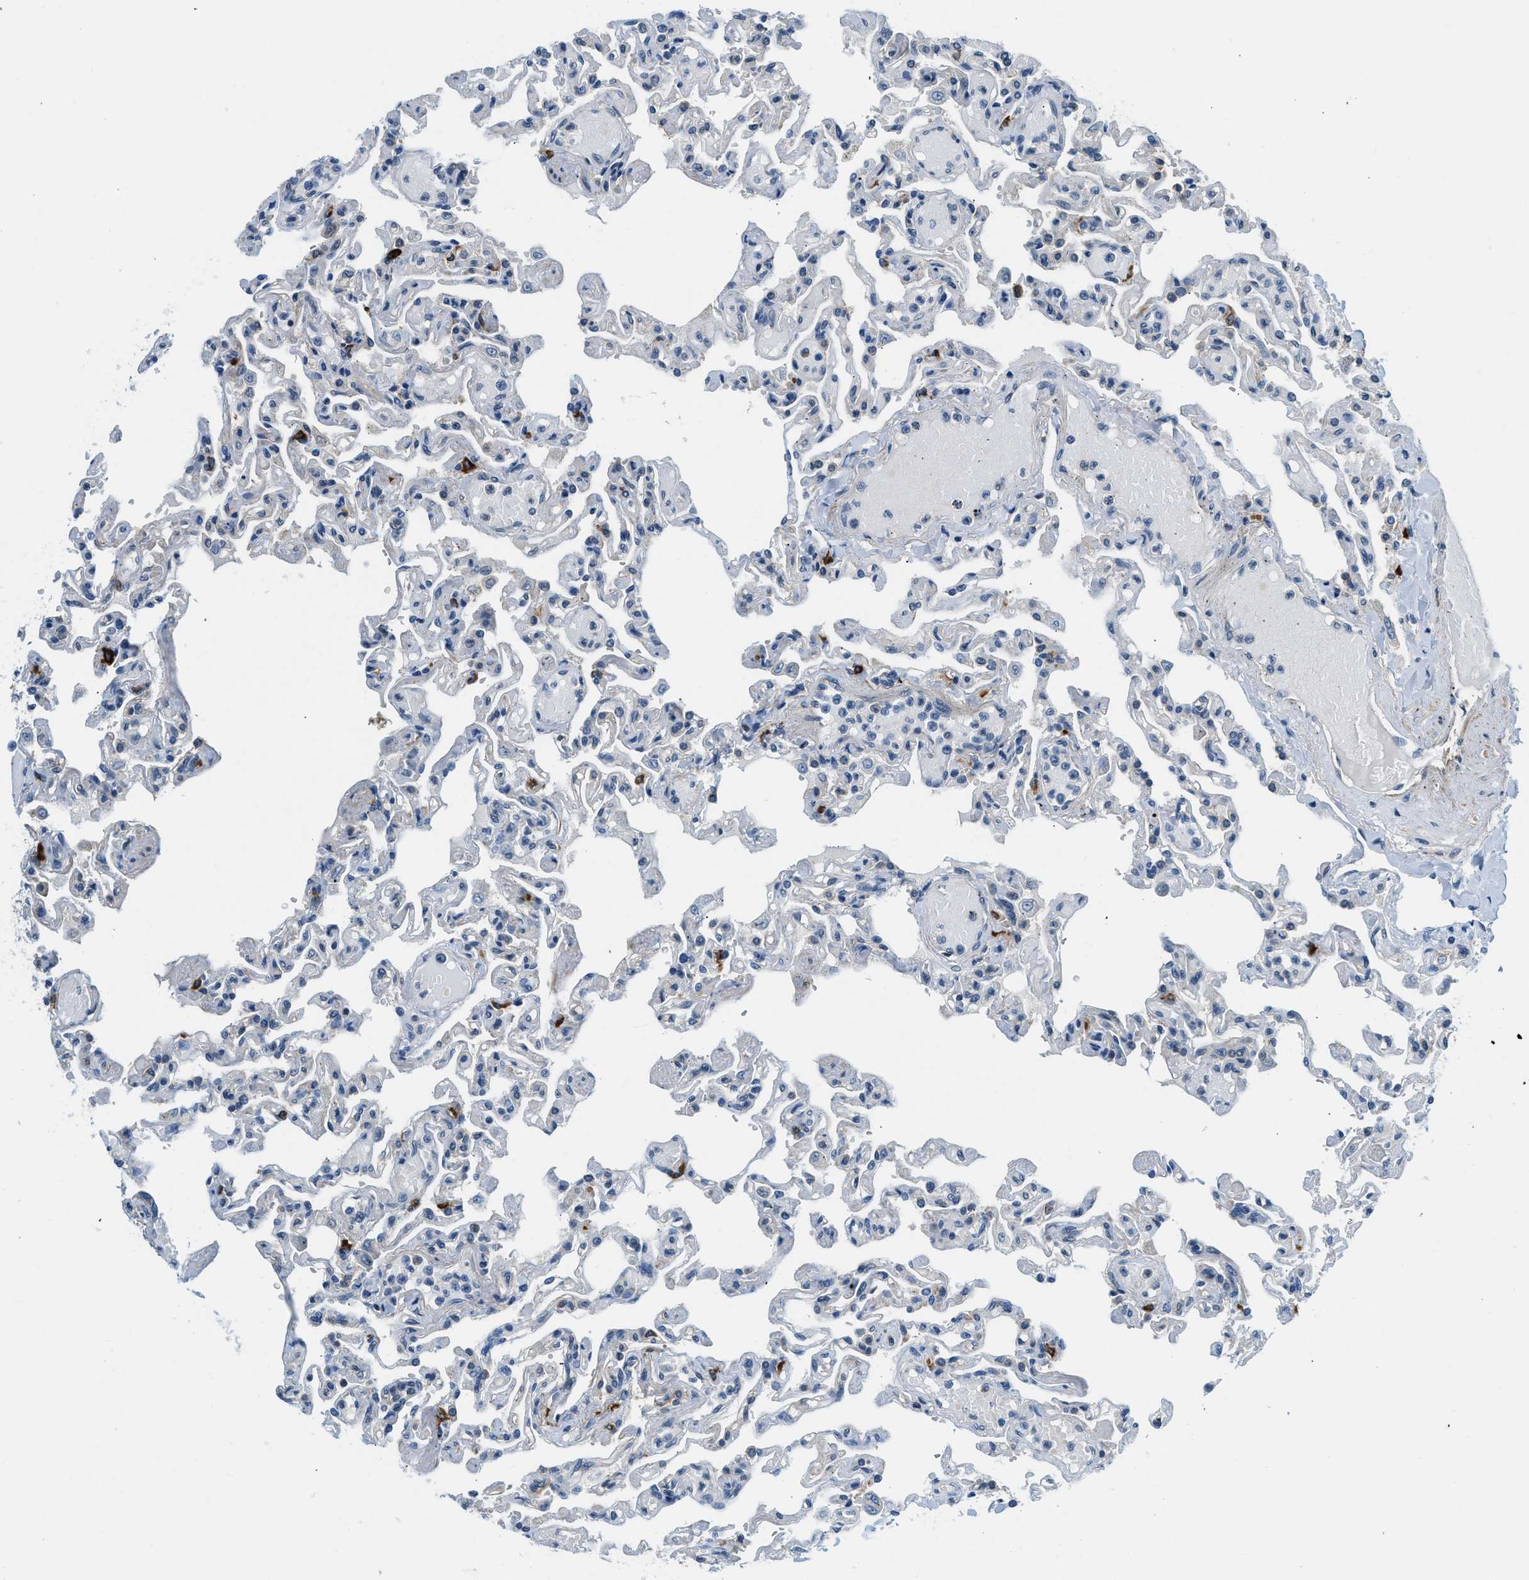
{"staining": {"intensity": "weak", "quantity": "<25%", "location": "cytoplasmic/membranous"}, "tissue": "lung", "cell_type": "Alveolar cells", "image_type": "normal", "snomed": [{"axis": "morphology", "description": "Normal tissue, NOS"}, {"axis": "topography", "description": "Lung"}], "caption": "An immunohistochemistry histopathology image of benign lung is shown. There is no staining in alveolar cells of lung. Nuclei are stained in blue.", "gene": "CBLB", "patient": {"sex": "male", "age": 21}}